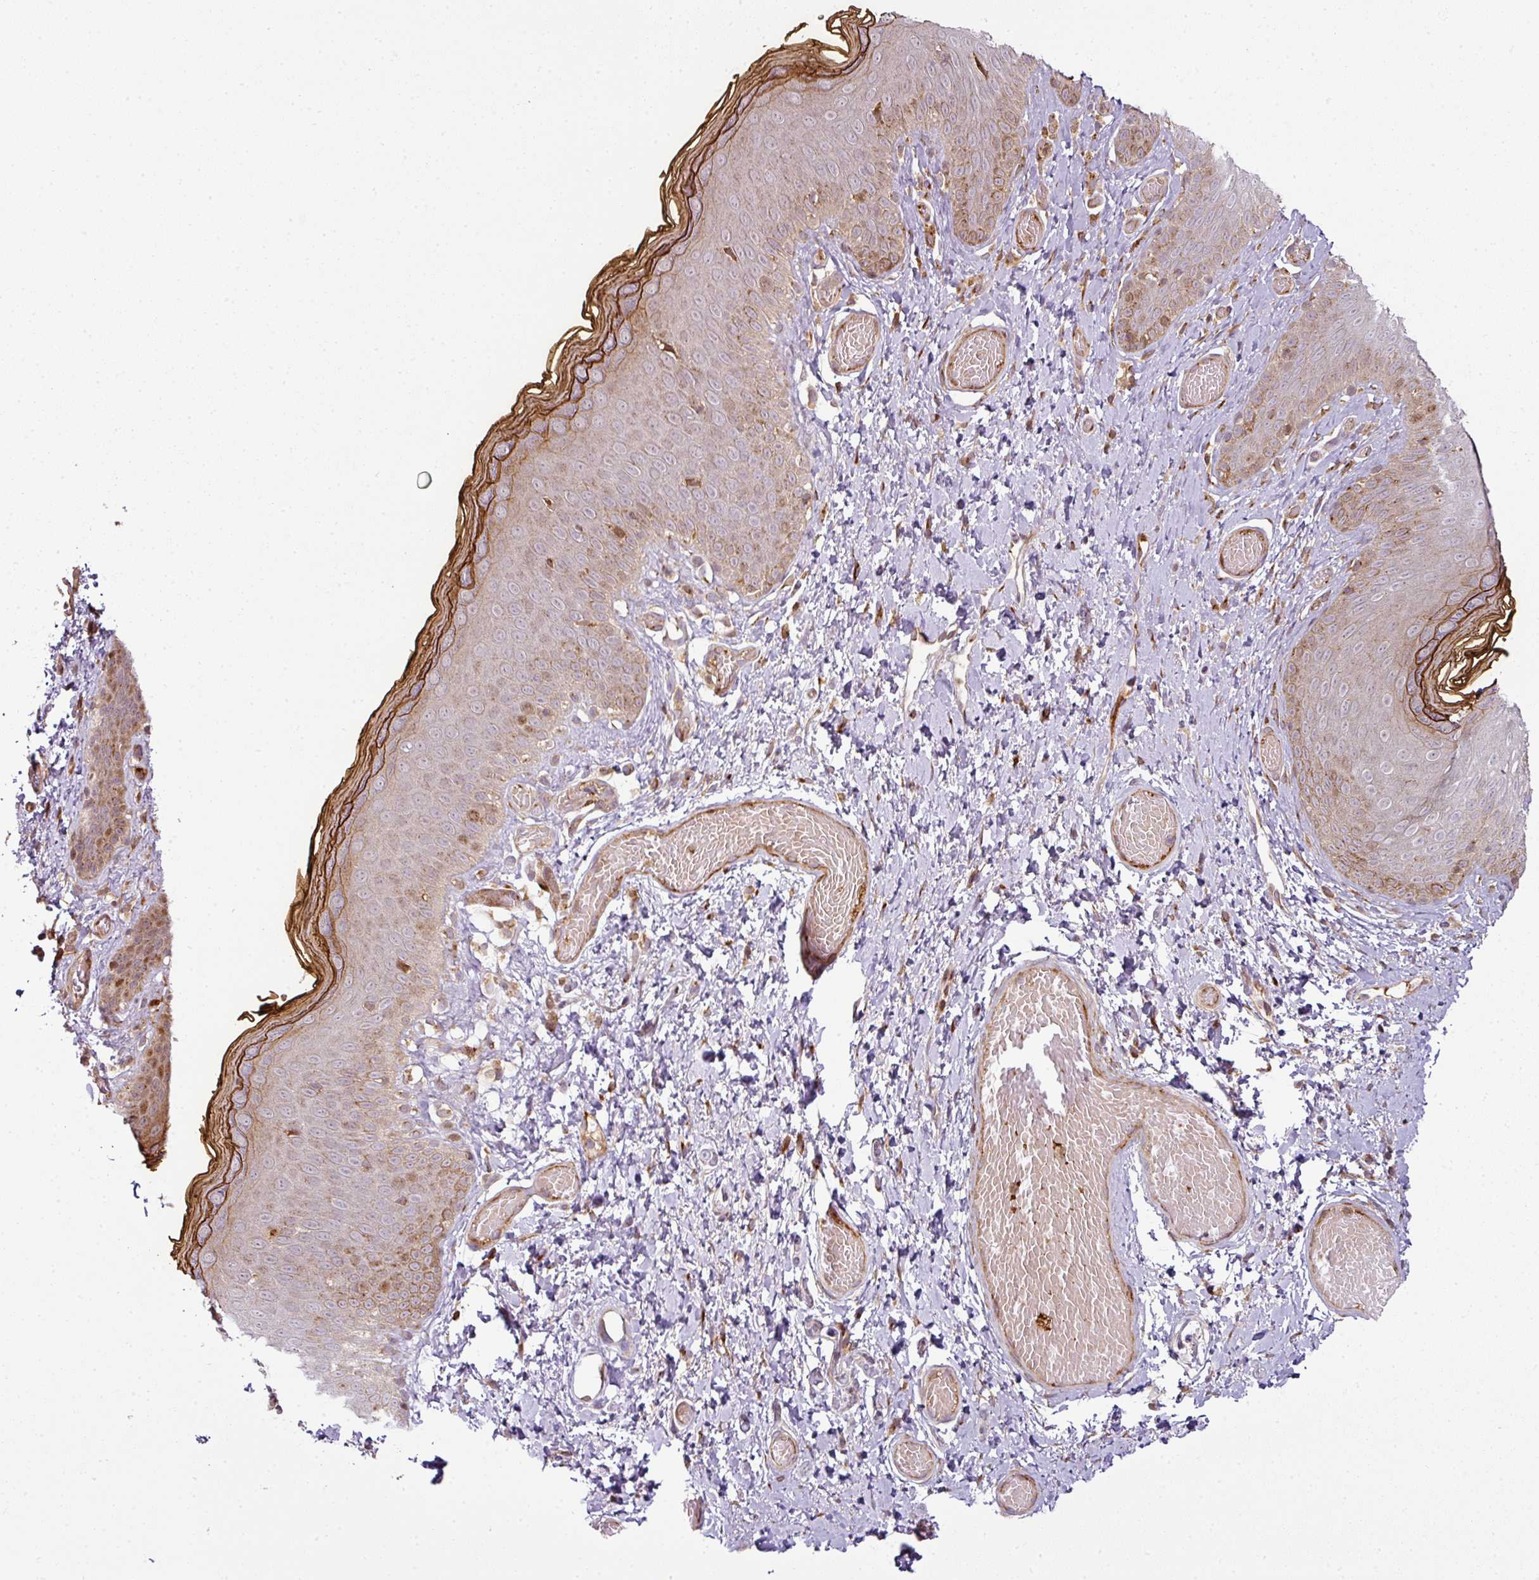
{"staining": {"intensity": "strong", "quantity": "<25%", "location": "cytoplasmic/membranous,nuclear"}, "tissue": "skin", "cell_type": "Epidermal cells", "image_type": "normal", "snomed": [{"axis": "morphology", "description": "Normal tissue, NOS"}, {"axis": "topography", "description": "Anal"}], "caption": "Skin was stained to show a protein in brown. There is medium levels of strong cytoplasmic/membranous,nuclear staining in about <25% of epidermal cells. The staining is performed using DAB brown chromogen to label protein expression. The nuclei are counter-stained blue using hematoxylin.", "gene": "ATAT1", "patient": {"sex": "female", "age": 40}}